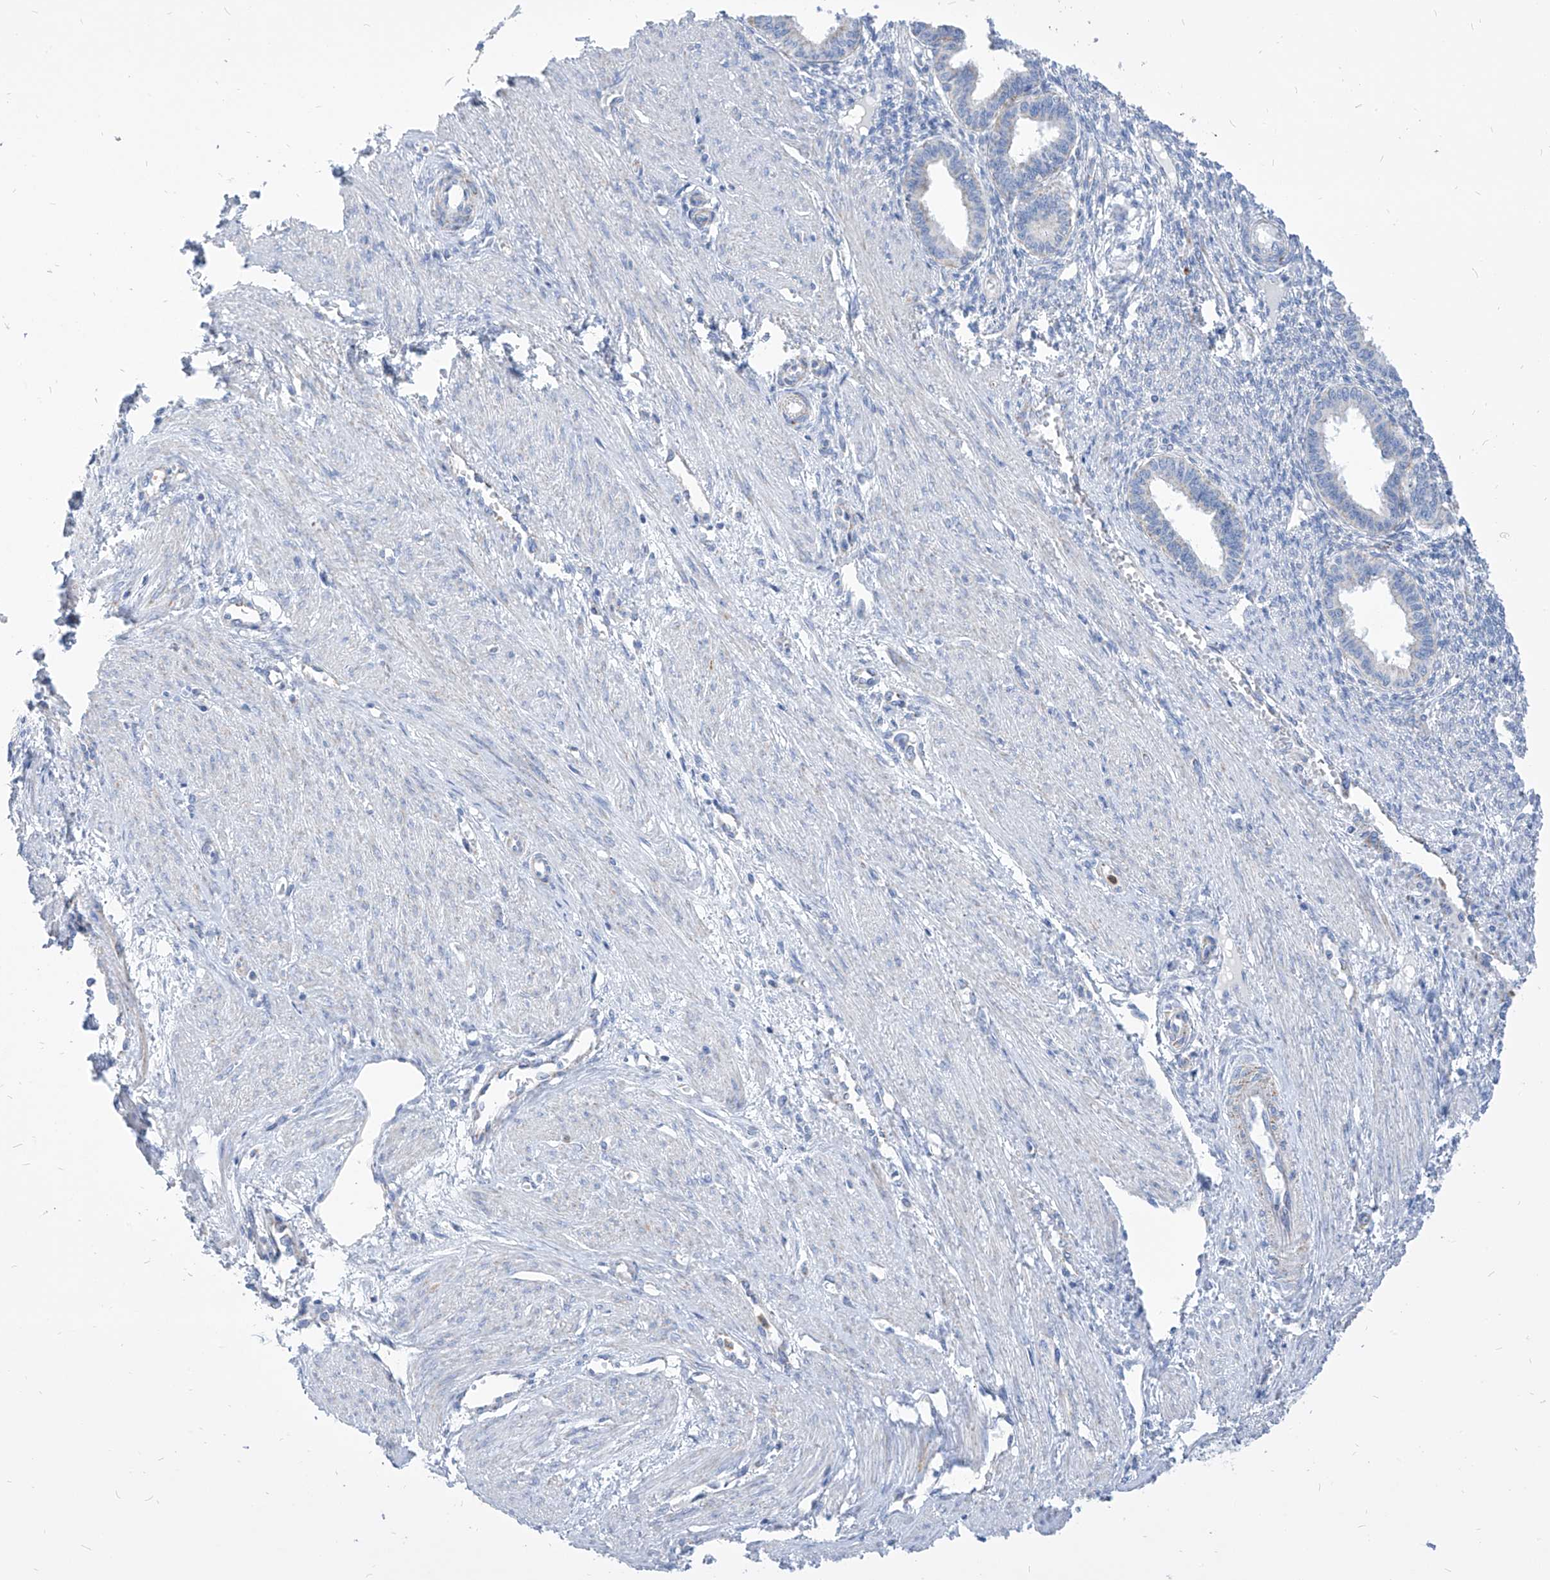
{"staining": {"intensity": "negative", "quantity": "none", "location": "none"}, "tissue": "endometrium", "cell_type": "Cells in endometrial stroma", "image_type": "normal", "snomed": [{"axis": "morphology", "description": "Normal tissue, NOS"}, {"axis": "topography", "description": "Endometrium"}], "caption": "Histopathology image shows no significant protein positivity in cells in endometrial stroma of benign endometrium. (Brightfield microscopy of DAB (3,3'-diaminobenzidine) immunohistochemistry (IHC) at high magnification).", "gene": "COQ3", "patient": {"sex": "female", "age": 33}}